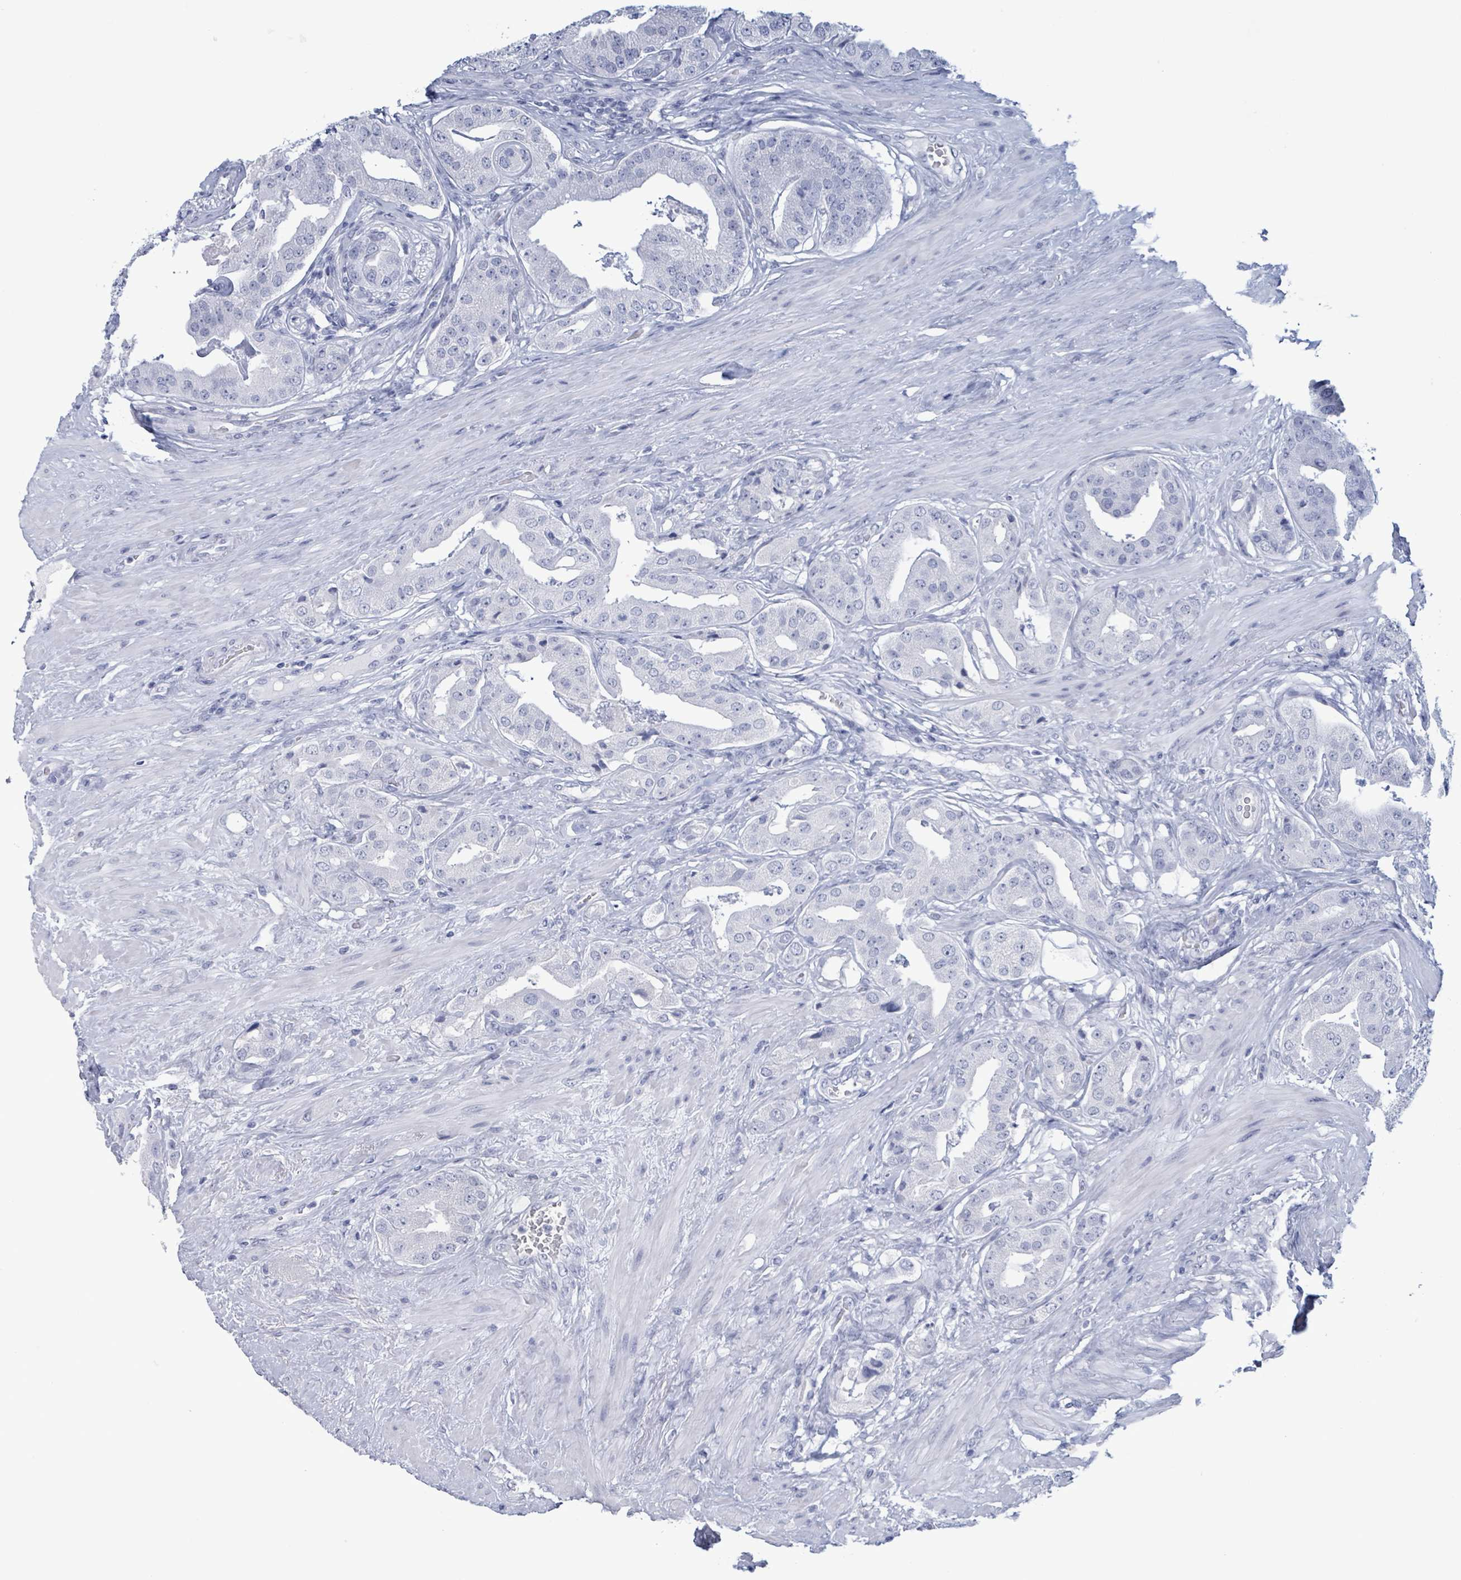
{"staining": {"intensity": "negative", "quantity": "none", "location": "none"}, "tissue": "prostate cancer", "cell_type": "Tumor cells", "image_type": "cancer", "snomed": [{"axis": "morphology", "description": "Adenocarcinoma, High grade"}, {"axis": "topography", "description": "Prostate"}], "caption": "There is no significant staining in tumor cells of prostate cancer.", "gene": "NKX2-1", "patient": {"sex": "male", "age": 63}}